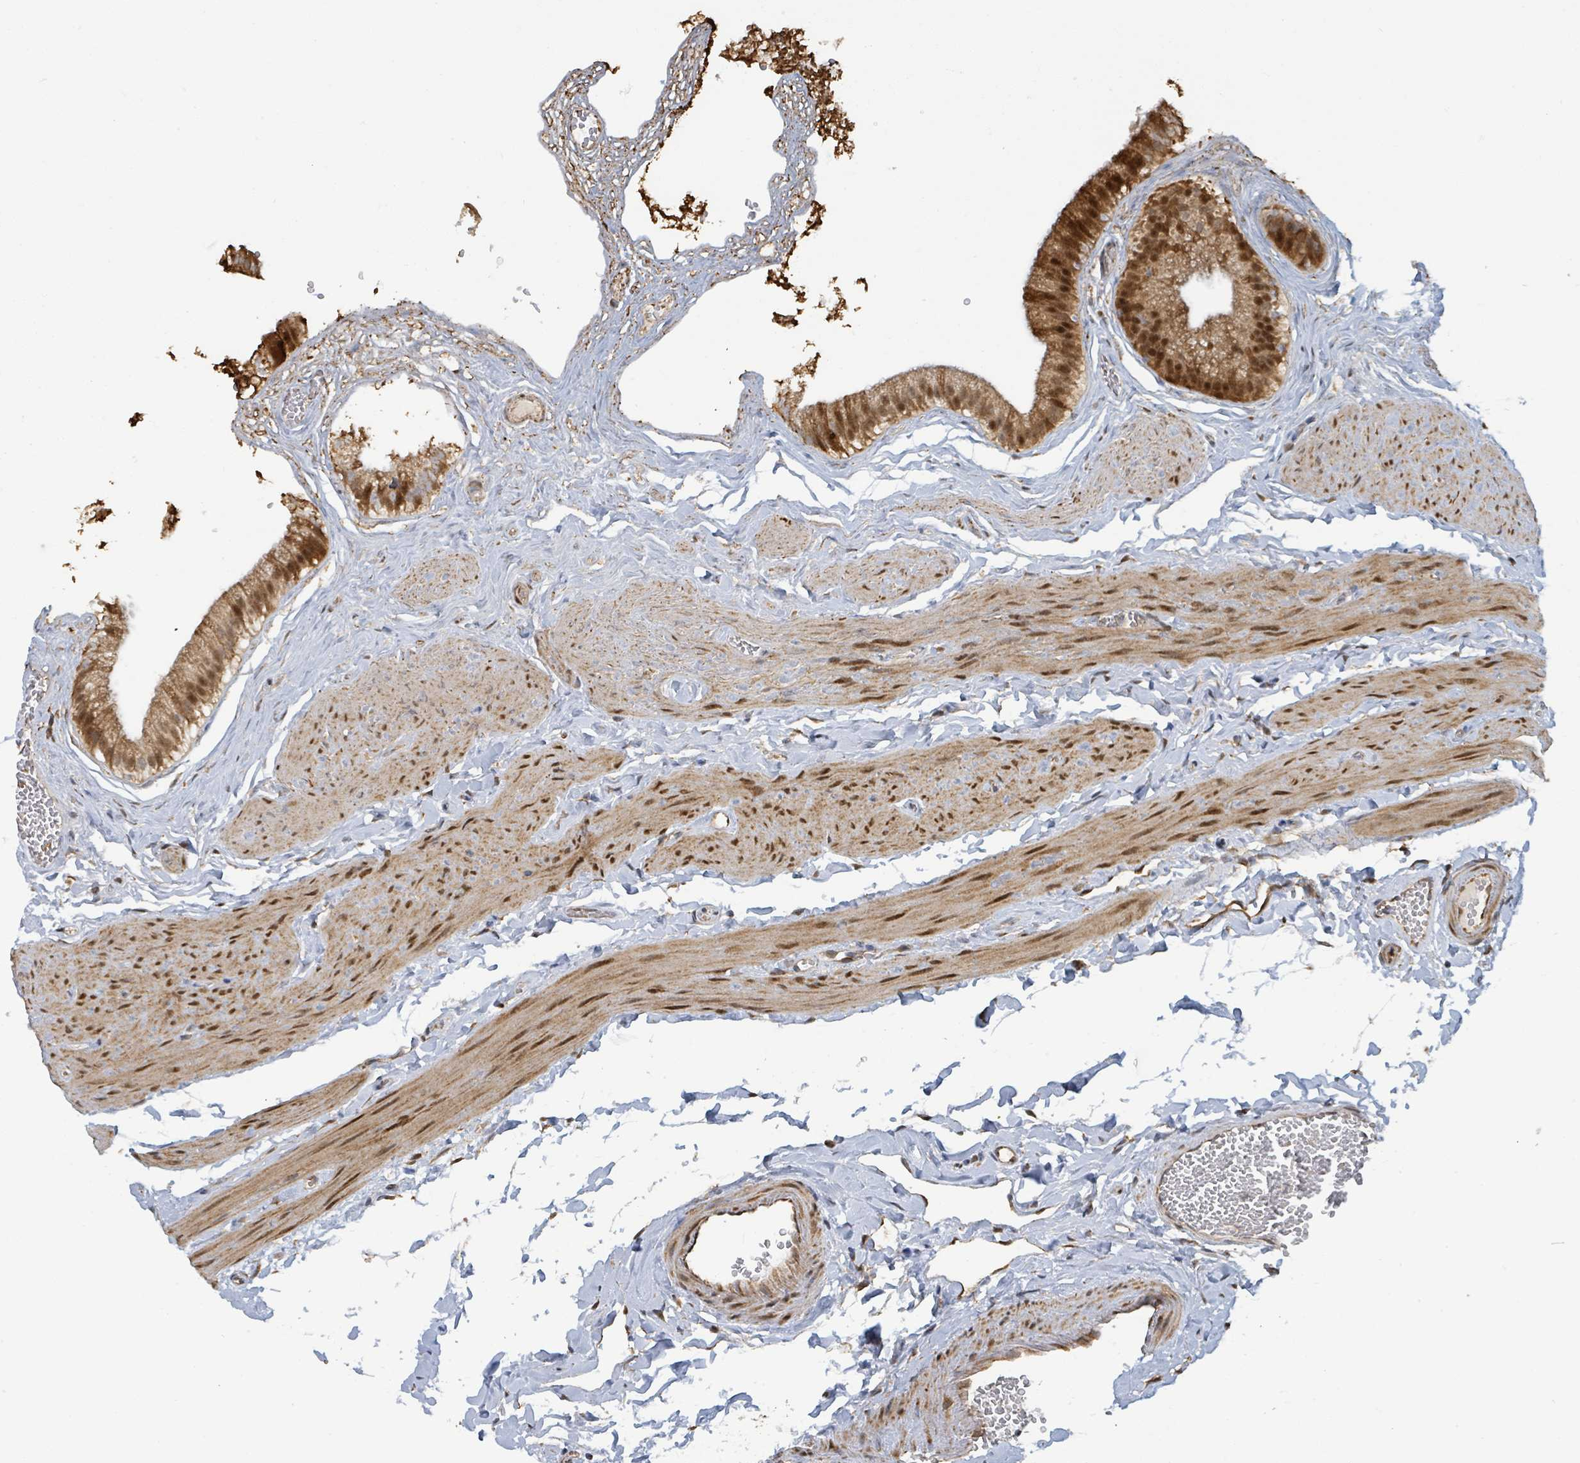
{"staining": {"intensity": "strong", "quantity": ">75%", "location": "cytoplasmic/membranous,nuclear"}, "tissue": "gallbladder", "cell_type": "Glandular cells", "image_type": "normal", "snomed": [{"axis": "morphology", "description": "Normal tissue, NOS"}, {"axis": "topography", "description": "Gallbladder"}], "caption": "Protein expression analysis of normal gallbladder displays strong cytoplasmic/membranous,nuclear expression in approximately >75% of glandular cells.", "gene": "PSMB7", "patient": {"sex": "female", "age": 54}}